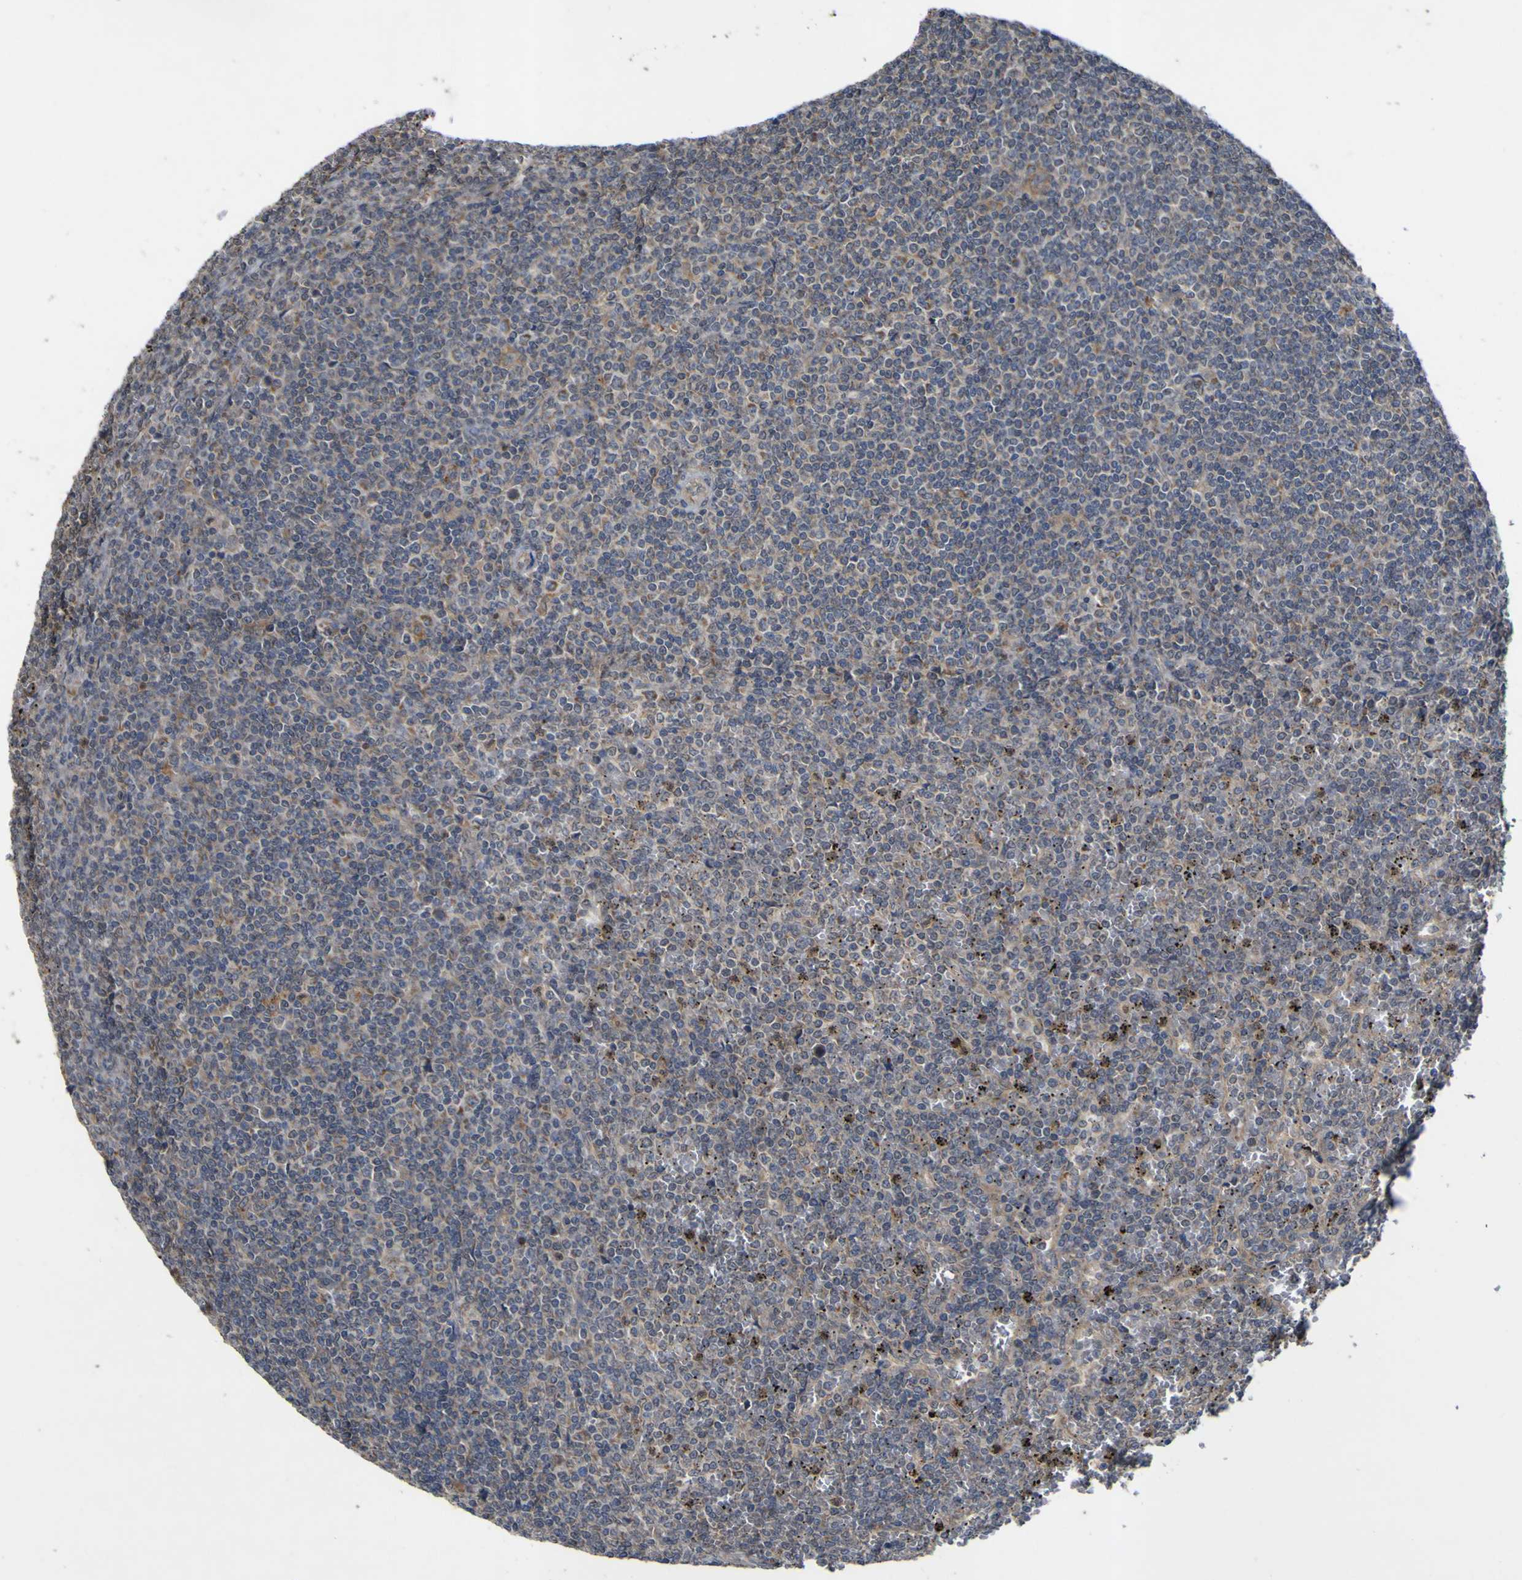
{"staining": {"intensity": "weak", "quantity": ">75%", "location": "cytoplasmic/membranous"}, "tissue": "lymphoma", "cell_type": "Tumor cells", "image_type": "cancer", "snomed": [{"axis": "morphology", "description": "Malignant lymphoma, non-Hodgkin's type, Low grade"}, {"axis": "topography", "description": "Spleen"}], "caption": "The image displays staining of lymphoma, revealing weak cytoplasmic/membranous protein staining (brown color) within tumor cells. (DAB IHC with brightfield microscopy, high magnification).", "gene": "IRAK2", "patient": {"sex": "female", "age": 19}}